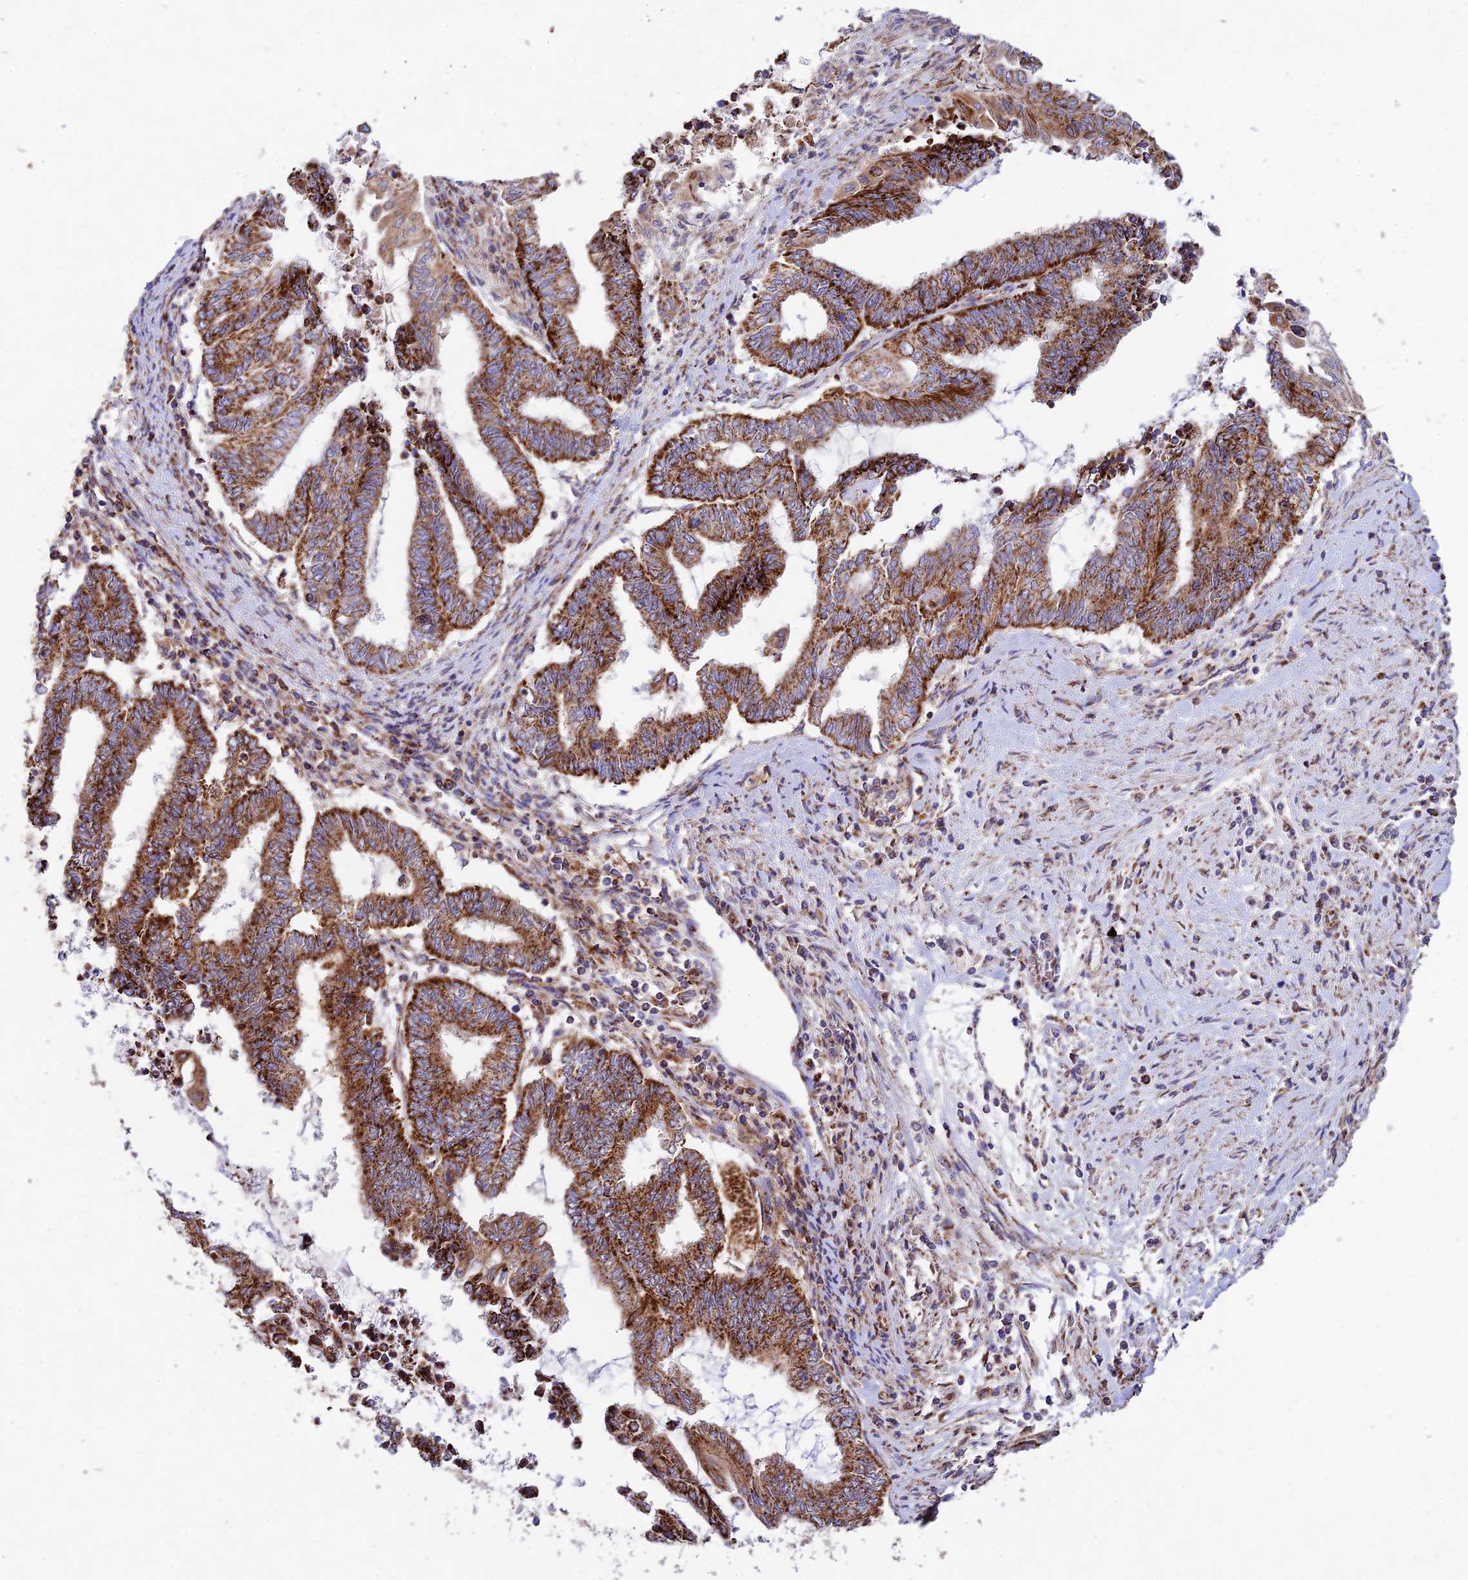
{"staining": {"intensity": "strong", "quantity": ">75%", "location": "cytoplasmic/membranous"}, "tissue": "endometrial cancer", "cell_type": "Tumor cells", "image_type": "cancer", "snomed": [{"axis": "morphology", "description": "Adenocarcinoma, NOS"}, {"axis": "topography", "description": "Uterus"}, {"axis": "topography", "description": "Endometrium"}], "caption": "The photomicrograph reveals immunohistochemical staining of endometrial adenocarcinoma. There is strong cytoplasmic/membranous staining is seen in about >75% of tumor cells.", "gene": "KHDC3L", "patient": {"sex": "female", "age": 70}}